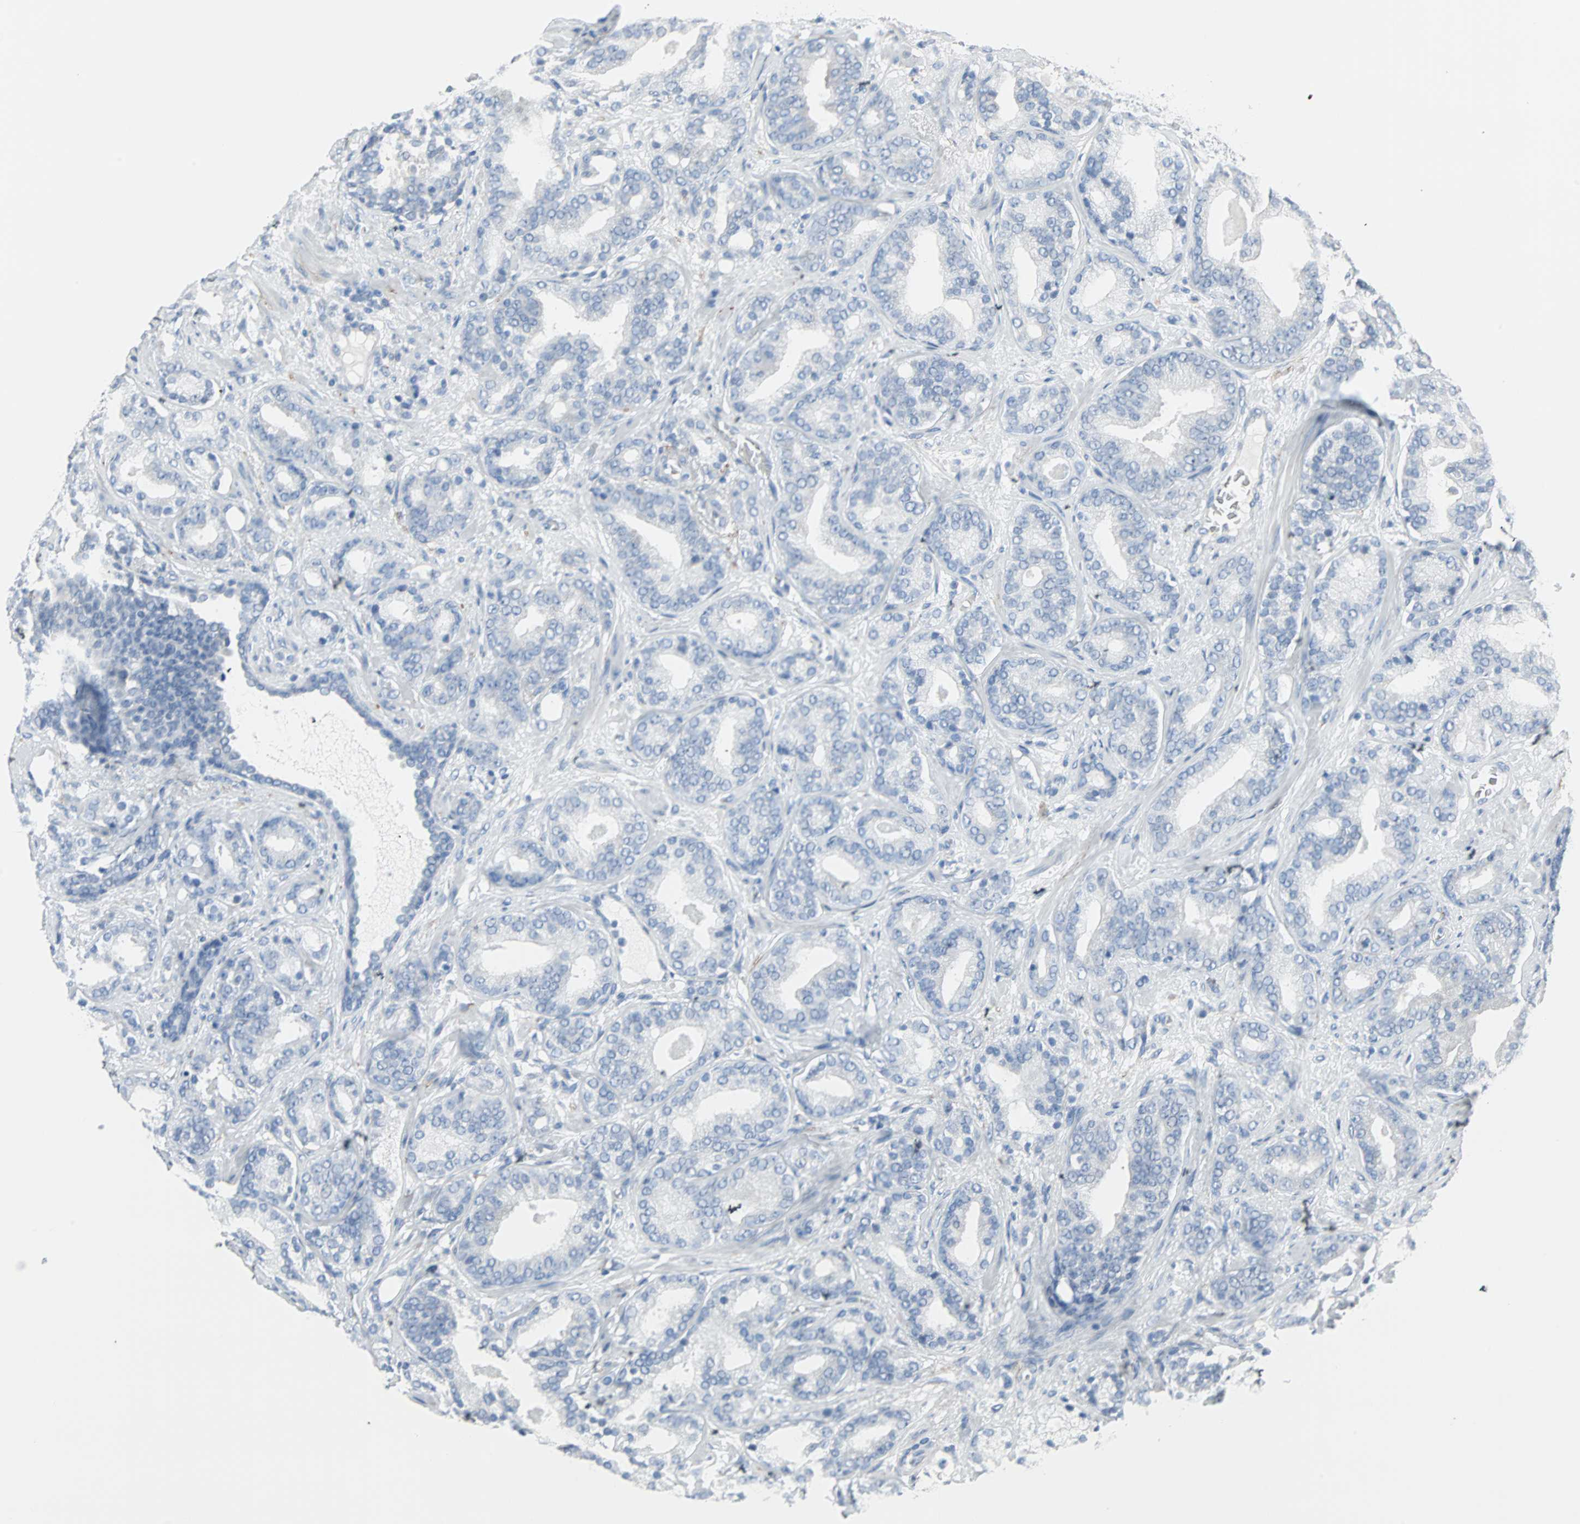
{"staining": {"intensity": "negative", "quantity": "none", "location": "none"}, "tissue": "prostate cancer", "cell_type": "Tumor cells", "image_type": "cancer", "snomed": [{"axis": "morphology", "description": "Adenocarcinoma, Low grade"}, {"axis": "topography", "description": "Prostate"}], "caption": "Immunohistochemistry (IHC) histopathology image of human adenocarcinoma (low-grade) (prostate) stained for a protein (brown), which shows no staining in tumor cells. (Stains: DAB immunohistochemistry (IHC) with hematoxylin counter stain, Microscopy: brightfield microscopy at high magnification).", "gene": "STX1A", "patient": {"sex": "male", "age": 63}}